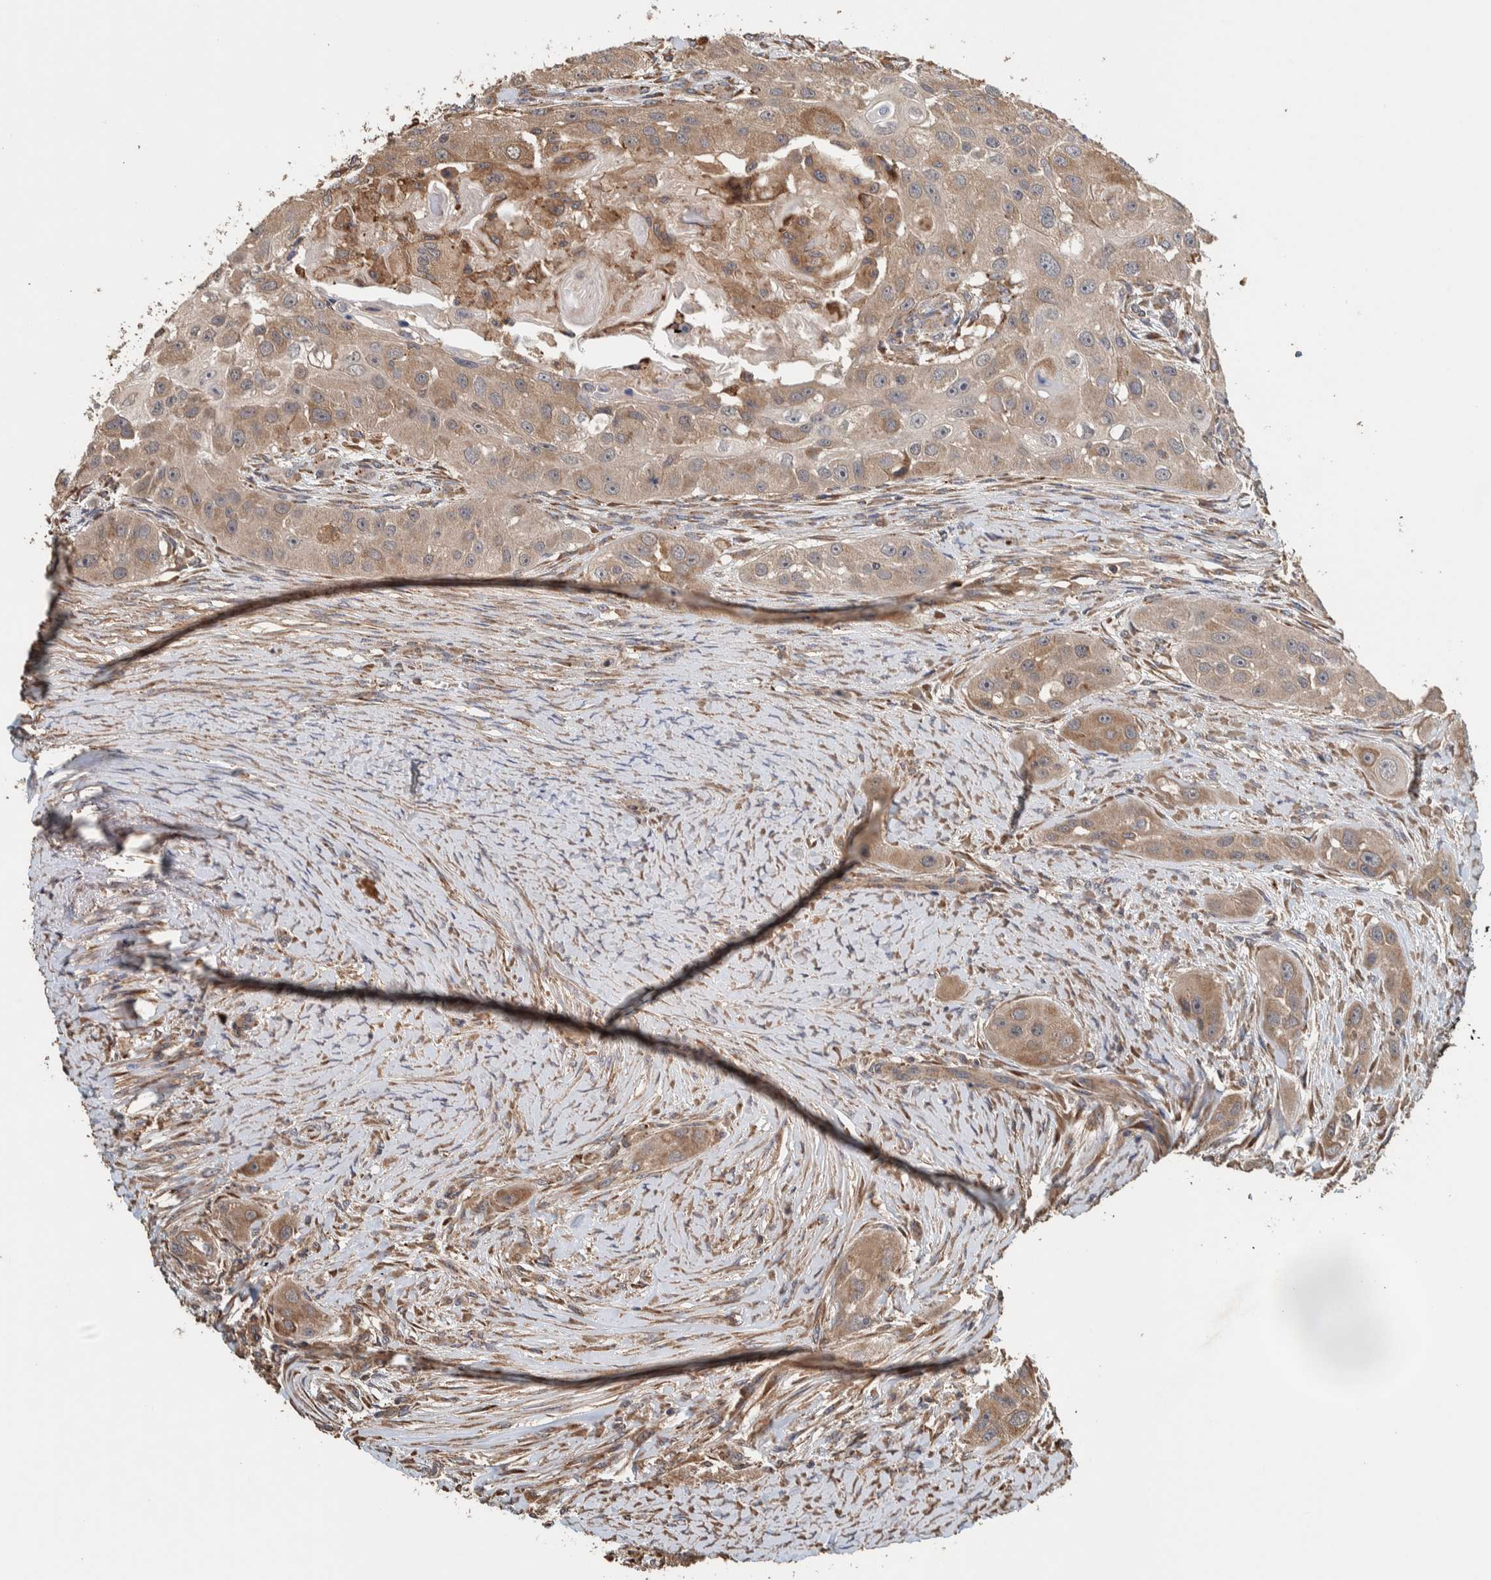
{"staining": {"intensity": "weak", "quantity": ">75%", "location": "cytoplasmic/membranous"}, "tissue": "head and neck cancer", "cell_type": "Tumor cells", "image_type": "cancer", "snomed": [{"axis": "morphology", "description": "Normal tissue, NOS"}, {"axis": "morphology", "description": "Squamous cell carcinoma, NOS"}, {"axis": "topography", "description": "Skeletal muscle"}, {"axis": "topography", "description": "Head-Neck"}], "caption": "A brown stain highlights weak cytoplasmic/membranous expression of a protein in human head and neck cancer tumor cells. (Stains: DAB (3,3'-diaminobenzidine) in brown, nuclei in blue, Microscopy: brightfield microscopy at high magnification).", "gene": "PLA2G3", "patient": {"sex": "male", "age": 51}}